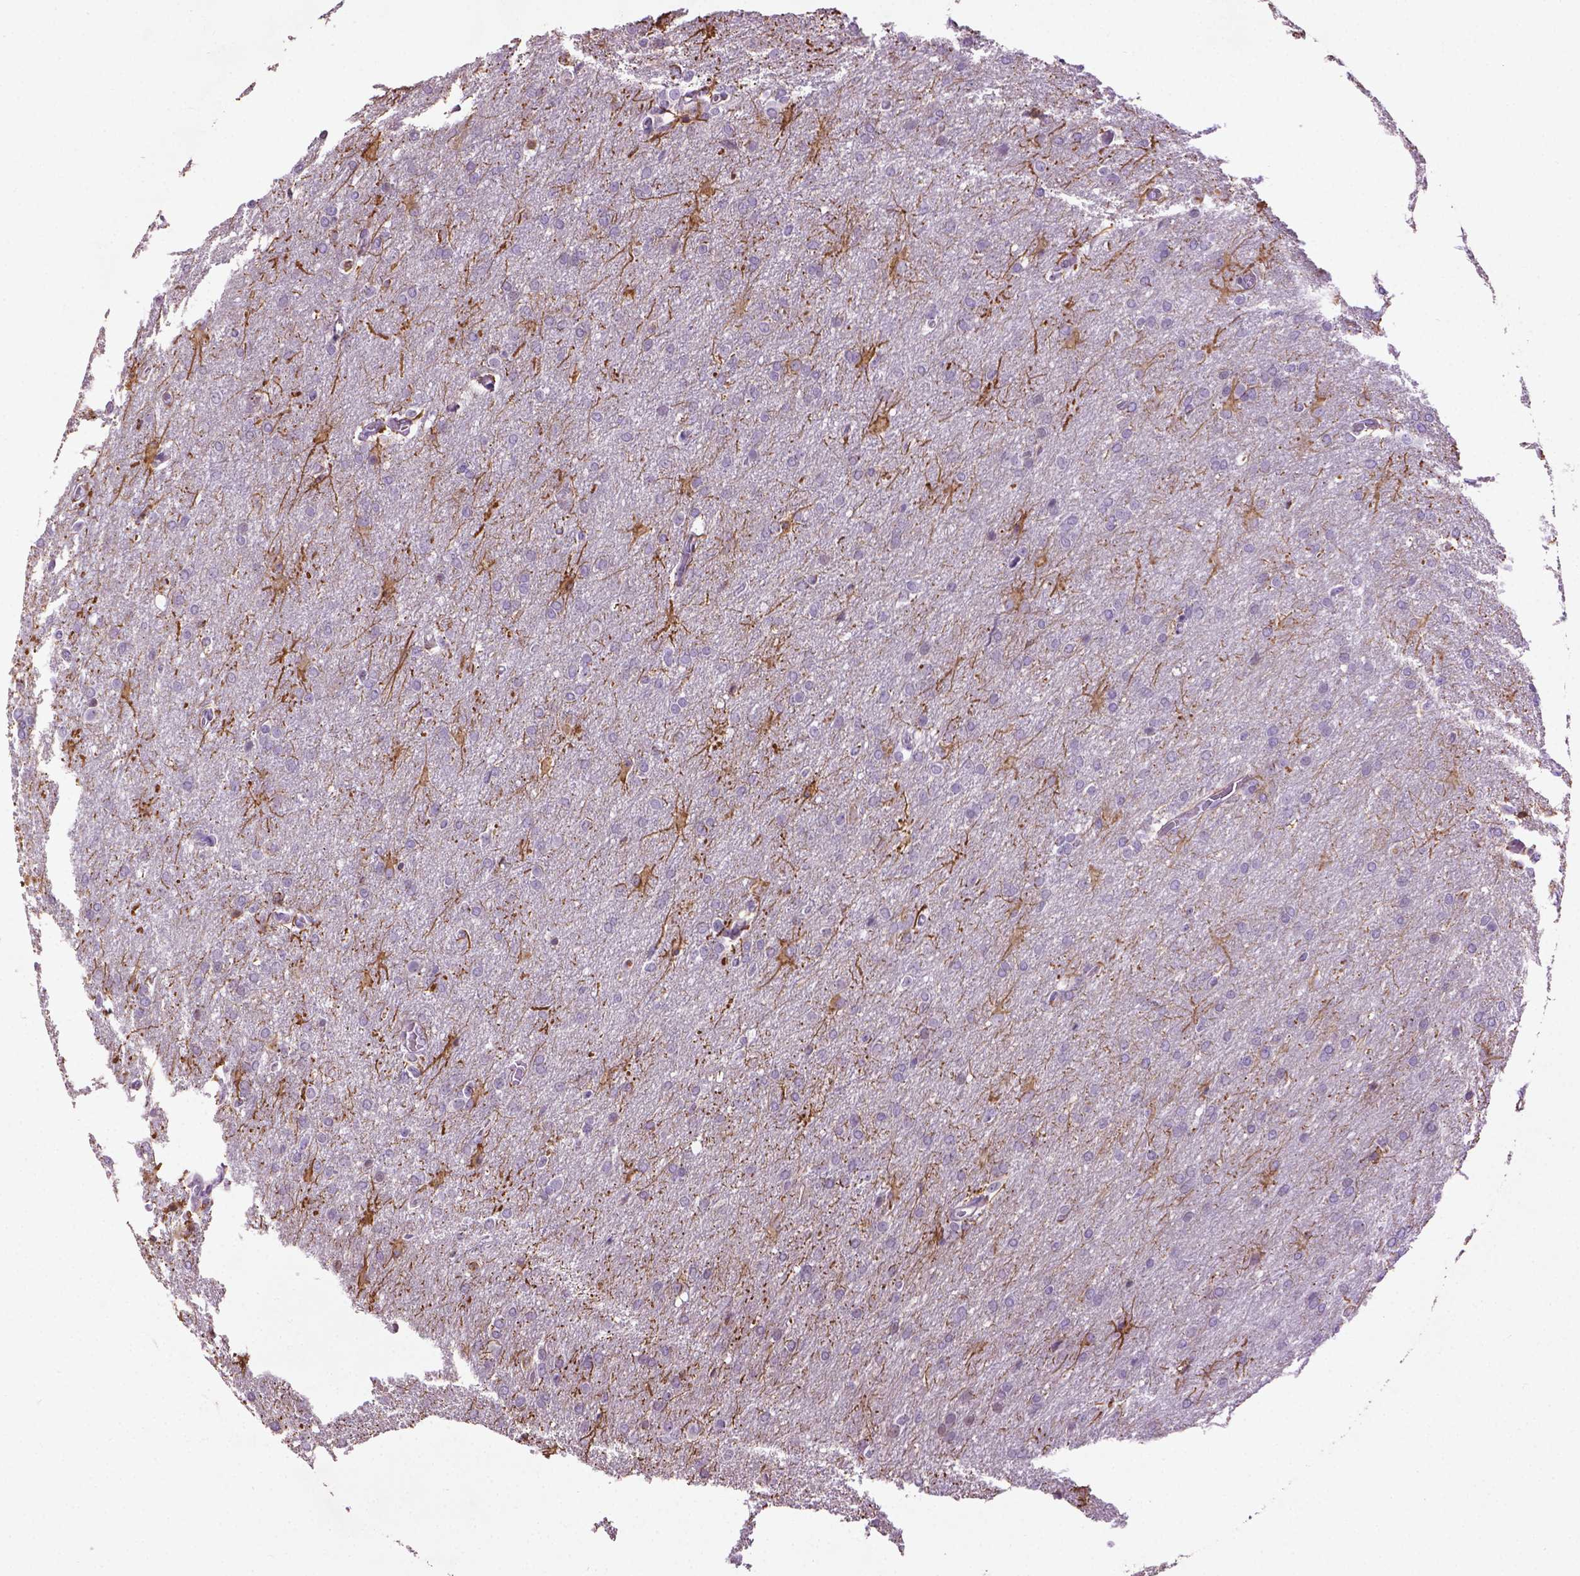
{"staining": {"intensity": "negative", "quantity": "none", "location": "none"}, "tissue": "glioma", "cell_type": "Tumor cells", "image_type": "cancer", "snomed": [{"axis": "morphology", "description": "Glioma, malignant, High grade"}, {"axis": "topography", "description": "Brain"}], "caption": "High magnification brightfield microscopy of glioma stained with DAB (brown) and counterstained with hematoxylin (blue): tumor cells show no significant expression.", "gene": "NTNG2", "patient": {"sex": "male", "age": 68}}